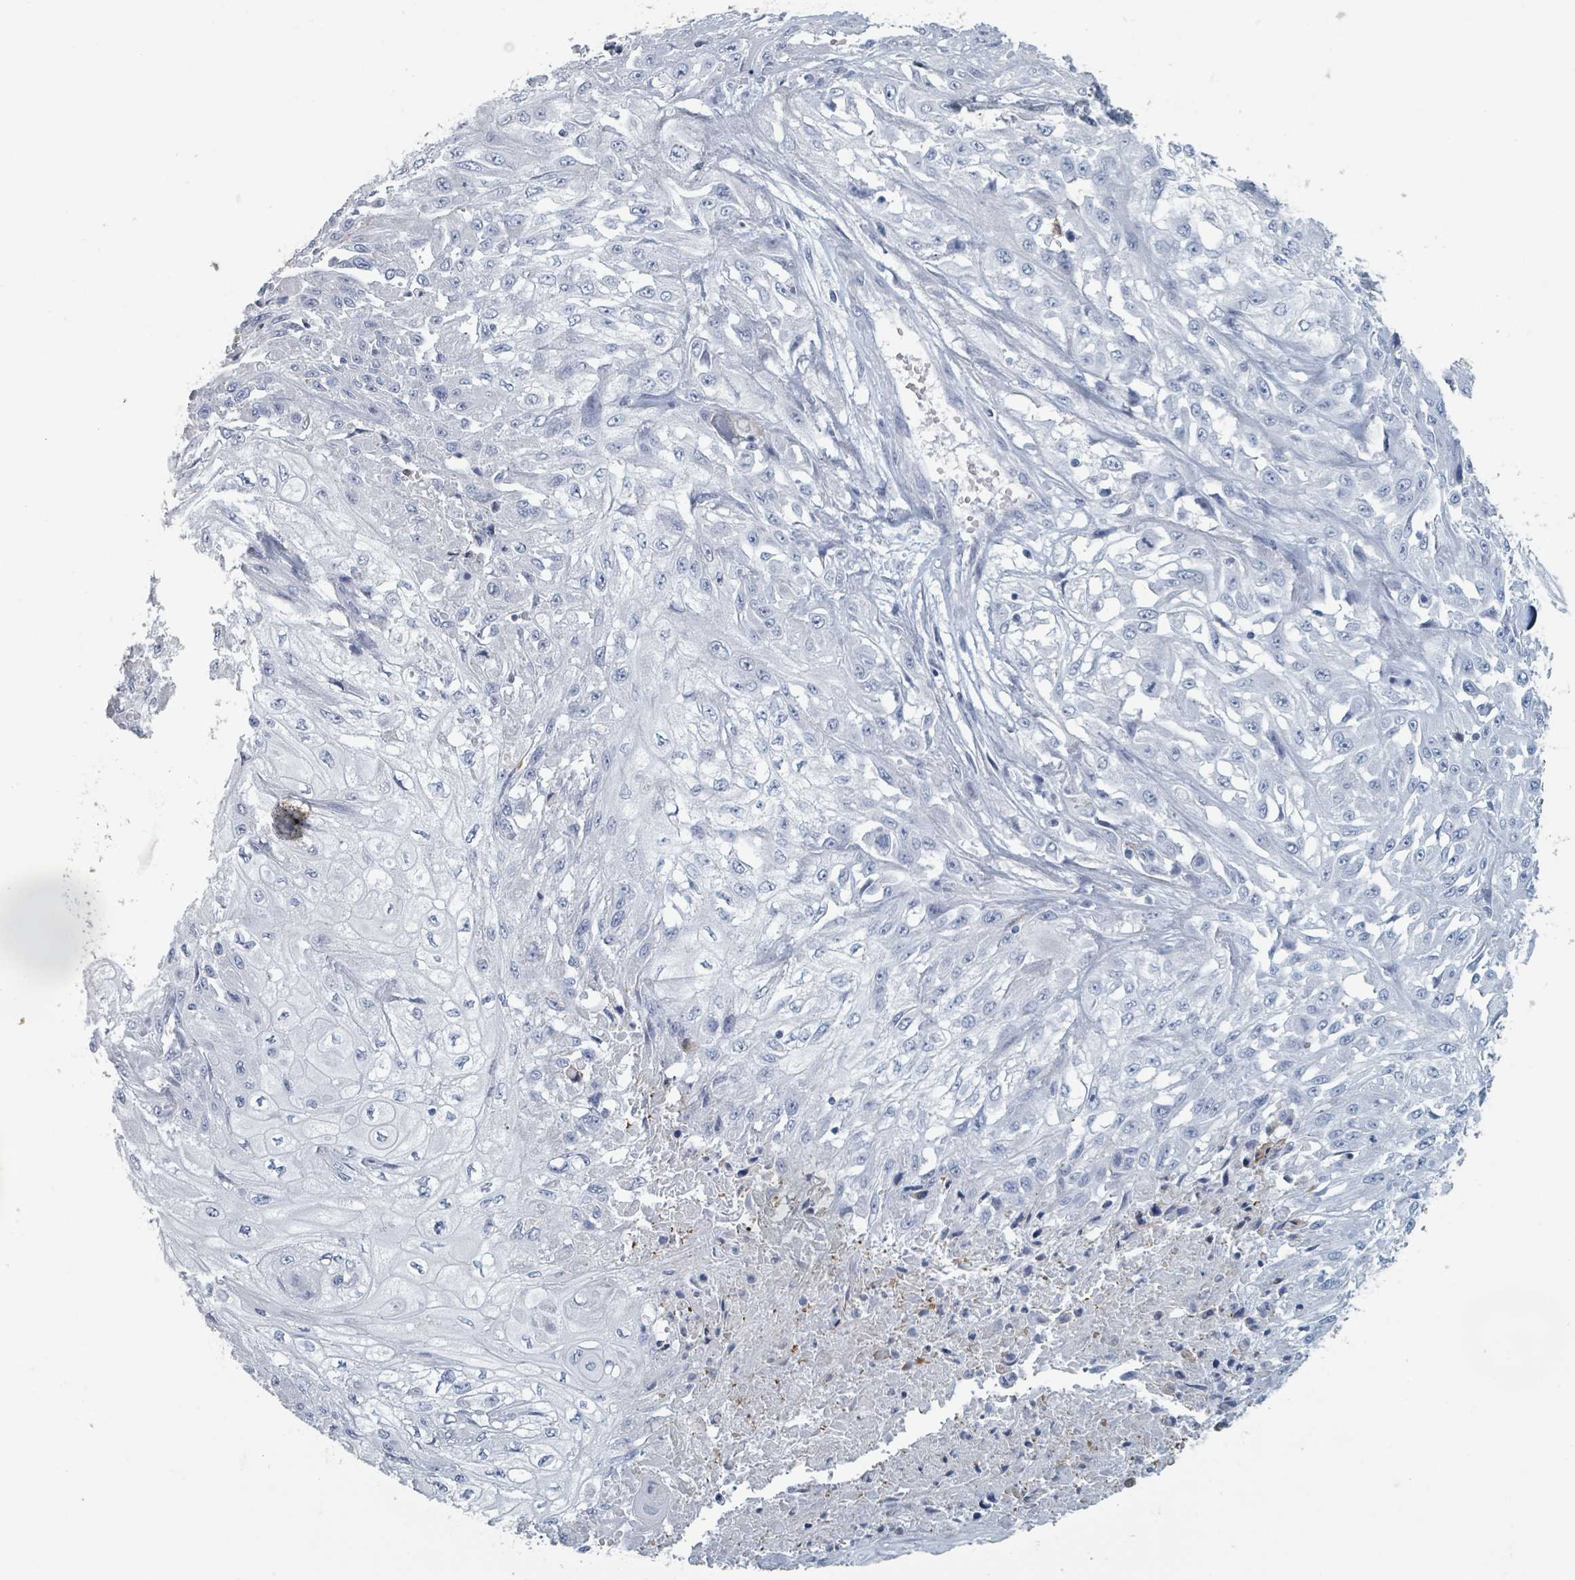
{"staining": {"intensity": "negative", "quantity": "none", "location": "none"}, "tissue": "skin cancer", "cell_type": "Tumor cells", "image_type": "cancer", "snomed": [{"axis": "morphology", "description": "Squamous cell carcinoma, NOS"}, {"axis": "morphology", "description": "Squamous cell carcinoma, metastatic, NOS"}, {"axis": "topography", "description": "Skin"}, {"axis": "topography", "description": "Lymph node"}], "caption": "Squamous cell carcinoma (skin) was stained to show a protein in brown. There is no significant expression in tumor cells.", "gene": "HEATR5A", "patient": {"sex": "male", "age": 75}}